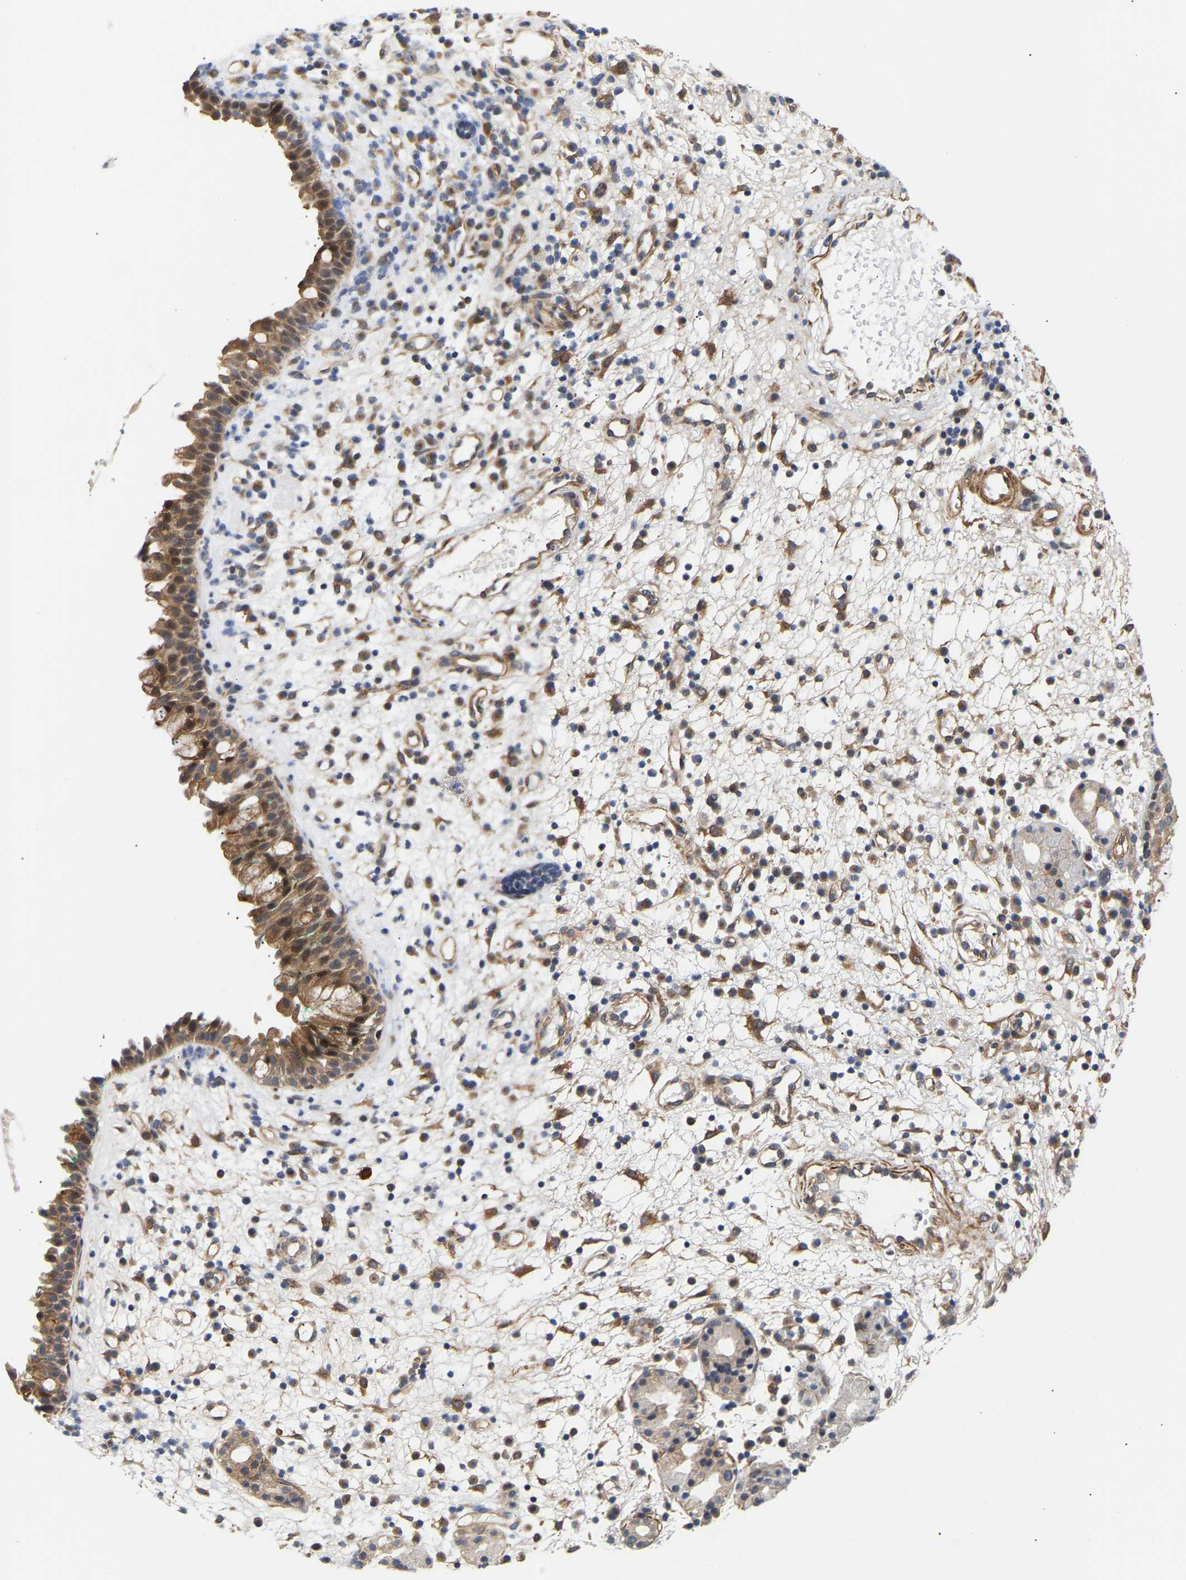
{"staining": {"intensity": "moderate", "quantity": ">75%", "location": "cytoplasmic/membranous"}, "tissue": "nasopharynx", "cell_type": "Respiratory epithelial cells", "image_type": "normal", "snomed": [{"axis": "morphology", "description": "Normal tissue, NOS"}, {"axis": "morphology", "description": "Basal cell carcinoma"}, {"axis": "topography", "description": "Cartilage tissue"}, {"axis": "topography", "description": "Nasopharynx"}, {"axis": "topography", "description": "Oral tissue"}], "caption": "Immunohistochemistry (IHC) histopathology image of unremarkable nasopharynx stained for a protein (brown), which exhibits medium levels of moderate cytoplasmic/membranous staining in approximately >75% of respiratory epithelial cells.", "gene": "KASH5", "patient": {"sex": "female", "age": 77}}